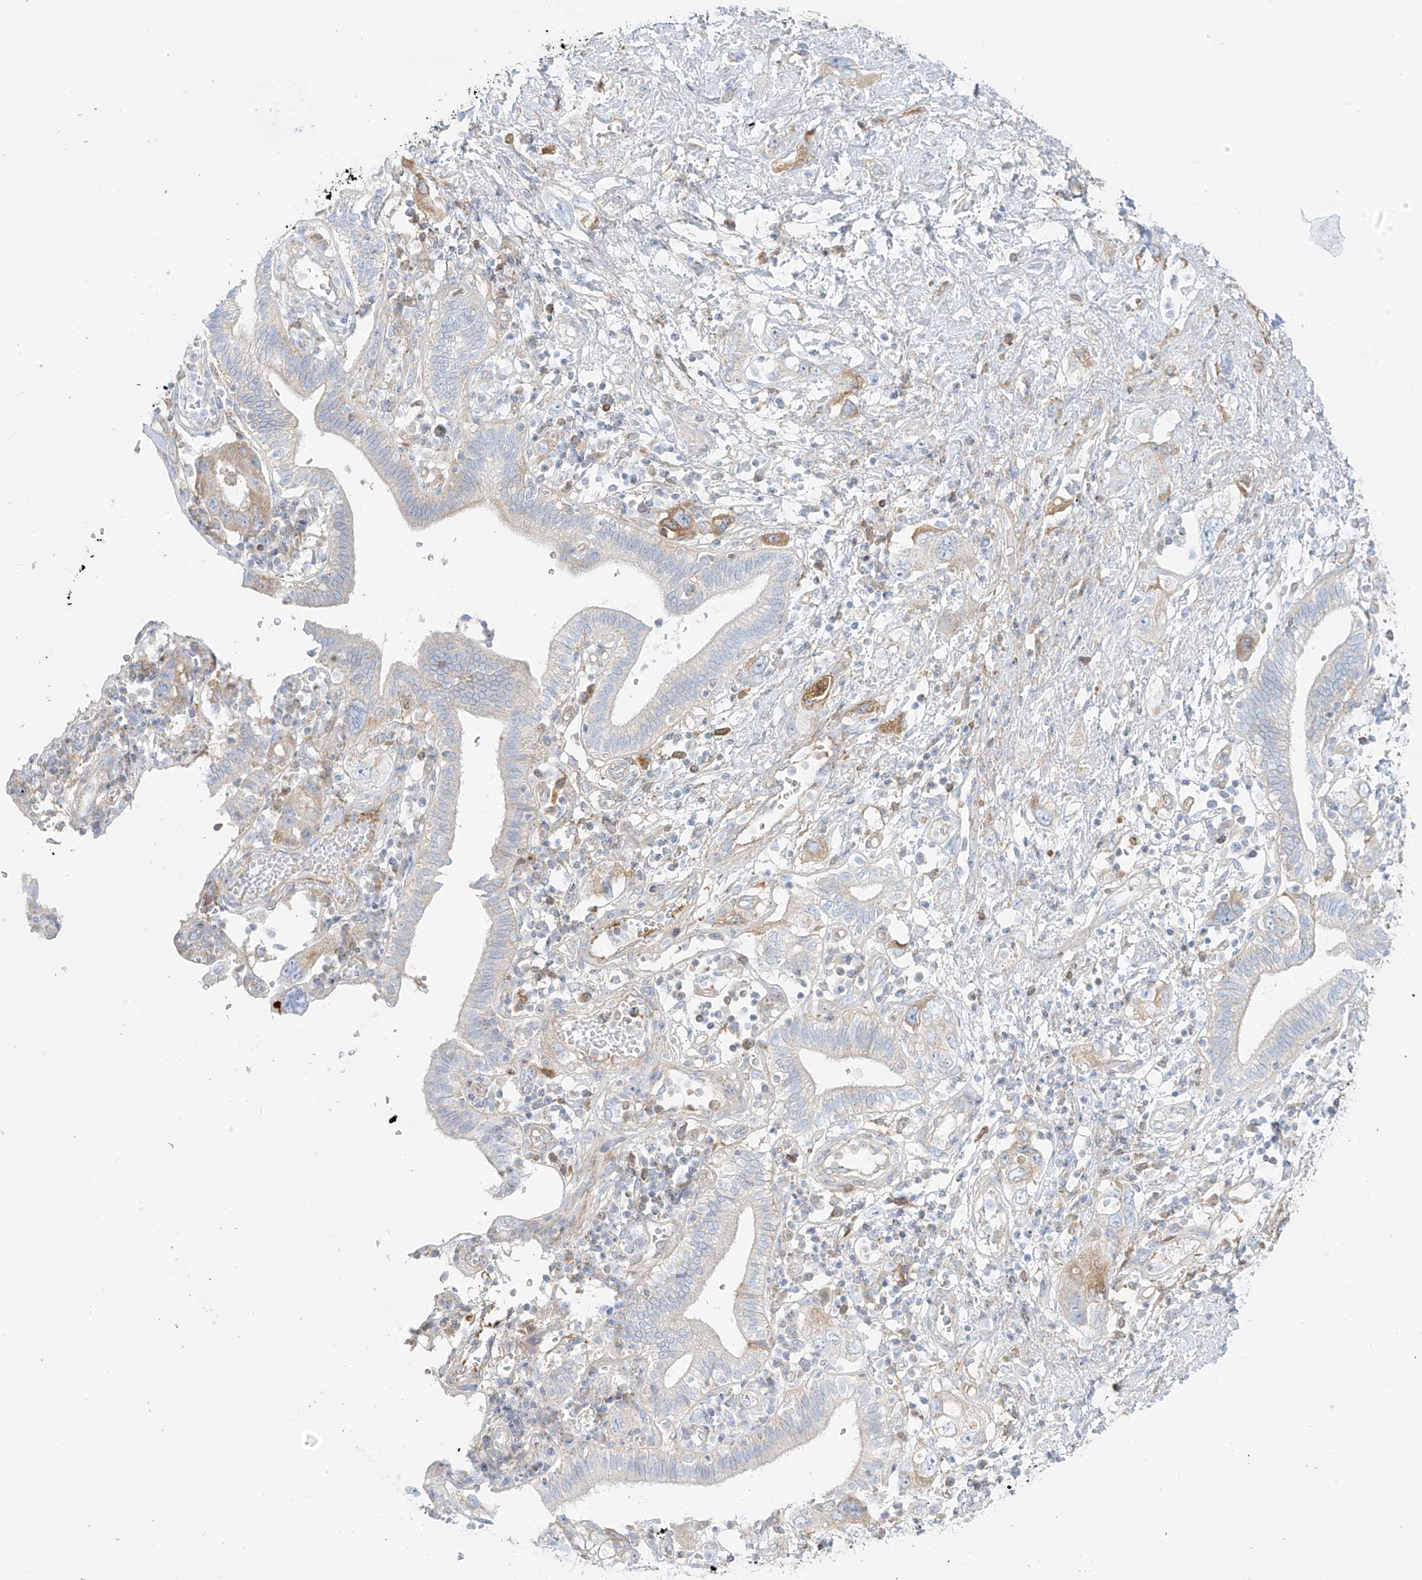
{"staining": {"intensity": "weak", "quantity": "<25%", "location": "cytoplasmic/membranous"}, "tissue": "pancreatic cancer", "cell_type": "Tumor cells", "image_type": "cancer", "snomed": [{"axis": "morphology", "description": "Adenocarcinoma, NOS"}, {"axis": "topography", "description": "Pancreas"}], "caption": "A micrograph of pancreatic cancer (adenocarcinoma) stained for a protein demonstrates no brown staining in tumor cells.", "gene": "OCSTAMP", "patient": {"sex": "female", "age": 73}}